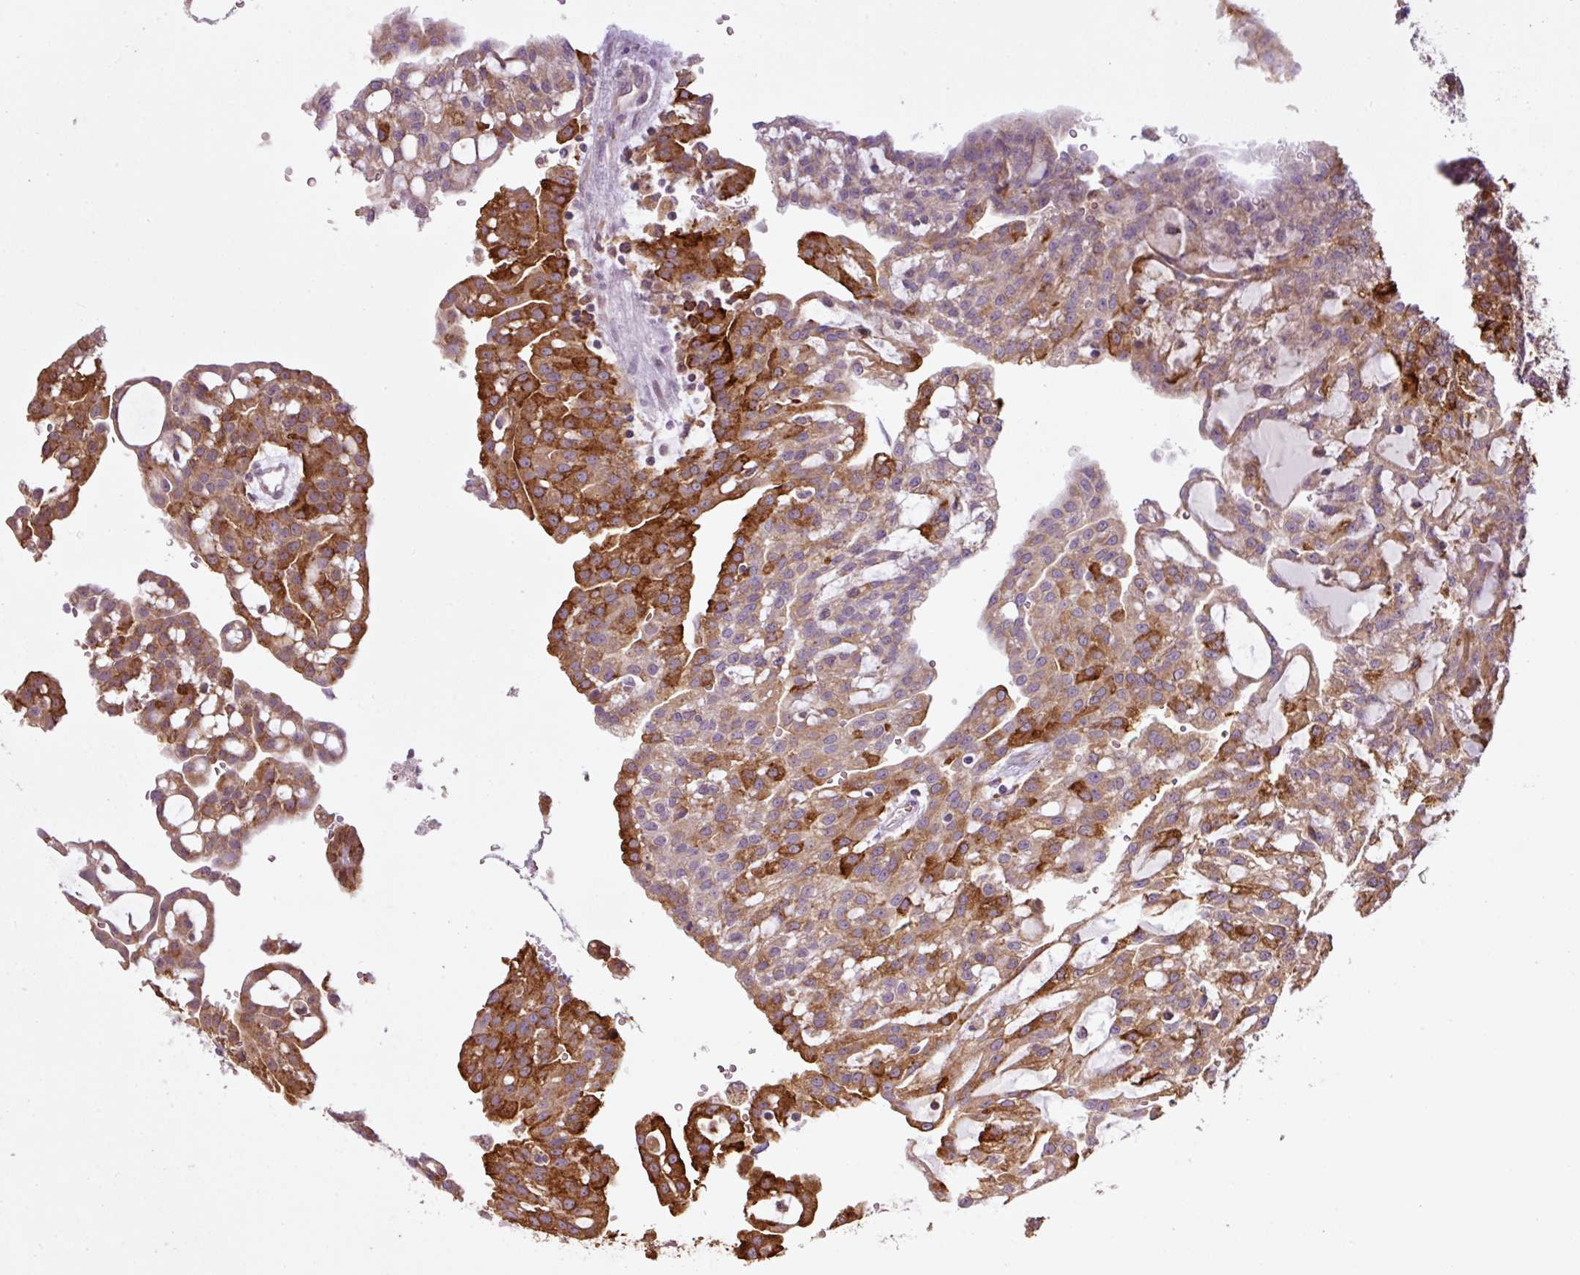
{"staining": {"intensity": "strong", "quantity": "25%-75%", "location": "cytoplasmic/membranous"}, "tissue": "renal cancer", "cell_type": "Tumor cells", "image_type": "cancer", "snomed": [{"axis": "morphology", "description": "Adenocarcinoma, NOS"}, {"axis": "topography", "description": "Kidney"}], "caption": "The photomicrograph reveals a brown stain indicating the presence of a protein in the cytoplasmic/membranous of tumor cells in adenocarcinoma (renal). The protein of interest is stained brown, and the nuclei are stained in blue (DAB IHC with brightfield microscopy, high magnification).", "gene": "SMCO4", "patient": {"sex": "male", "age": 63}}